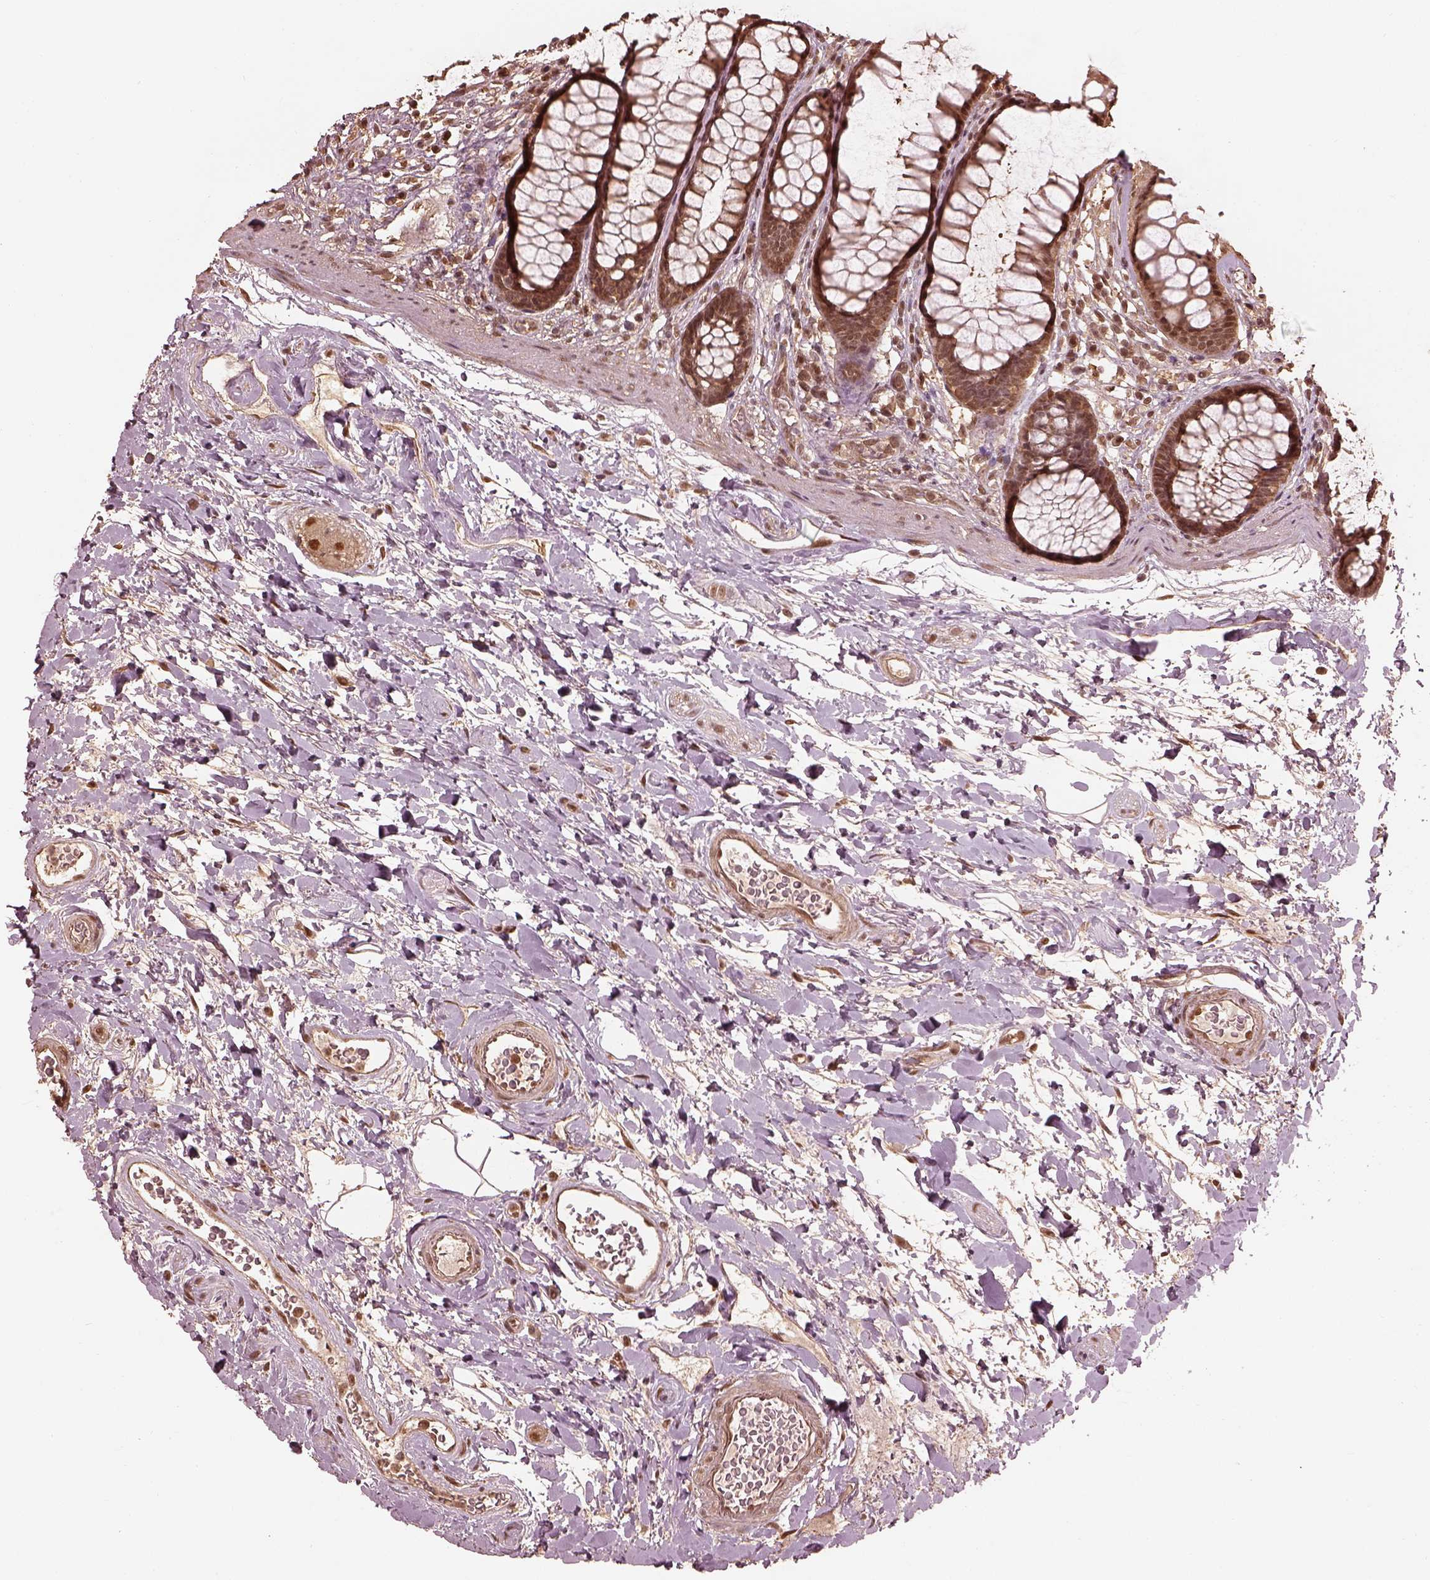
{"staining": {"intensity": "moderate", "quantity": "25%-75%", "location": "cytoplasmic/membranous"}, "tissue": "rectum", "cell_type": "Glandular cells", "image_type": "normal", "snomed": [{"axis": "morphology", "description": "Normal tissue, NOS"}, {"axis": "topography", "description": "Rectum"}], "caption": "Immunohistochemical staining of normal human rectum demonstrates 25%-75% levels of moderate cytoplasmic/membranous protein staining in about 25%-75% of glandular cells.", "gene": "PSMC5", "patient": {"sex": "male", "age": 72}}